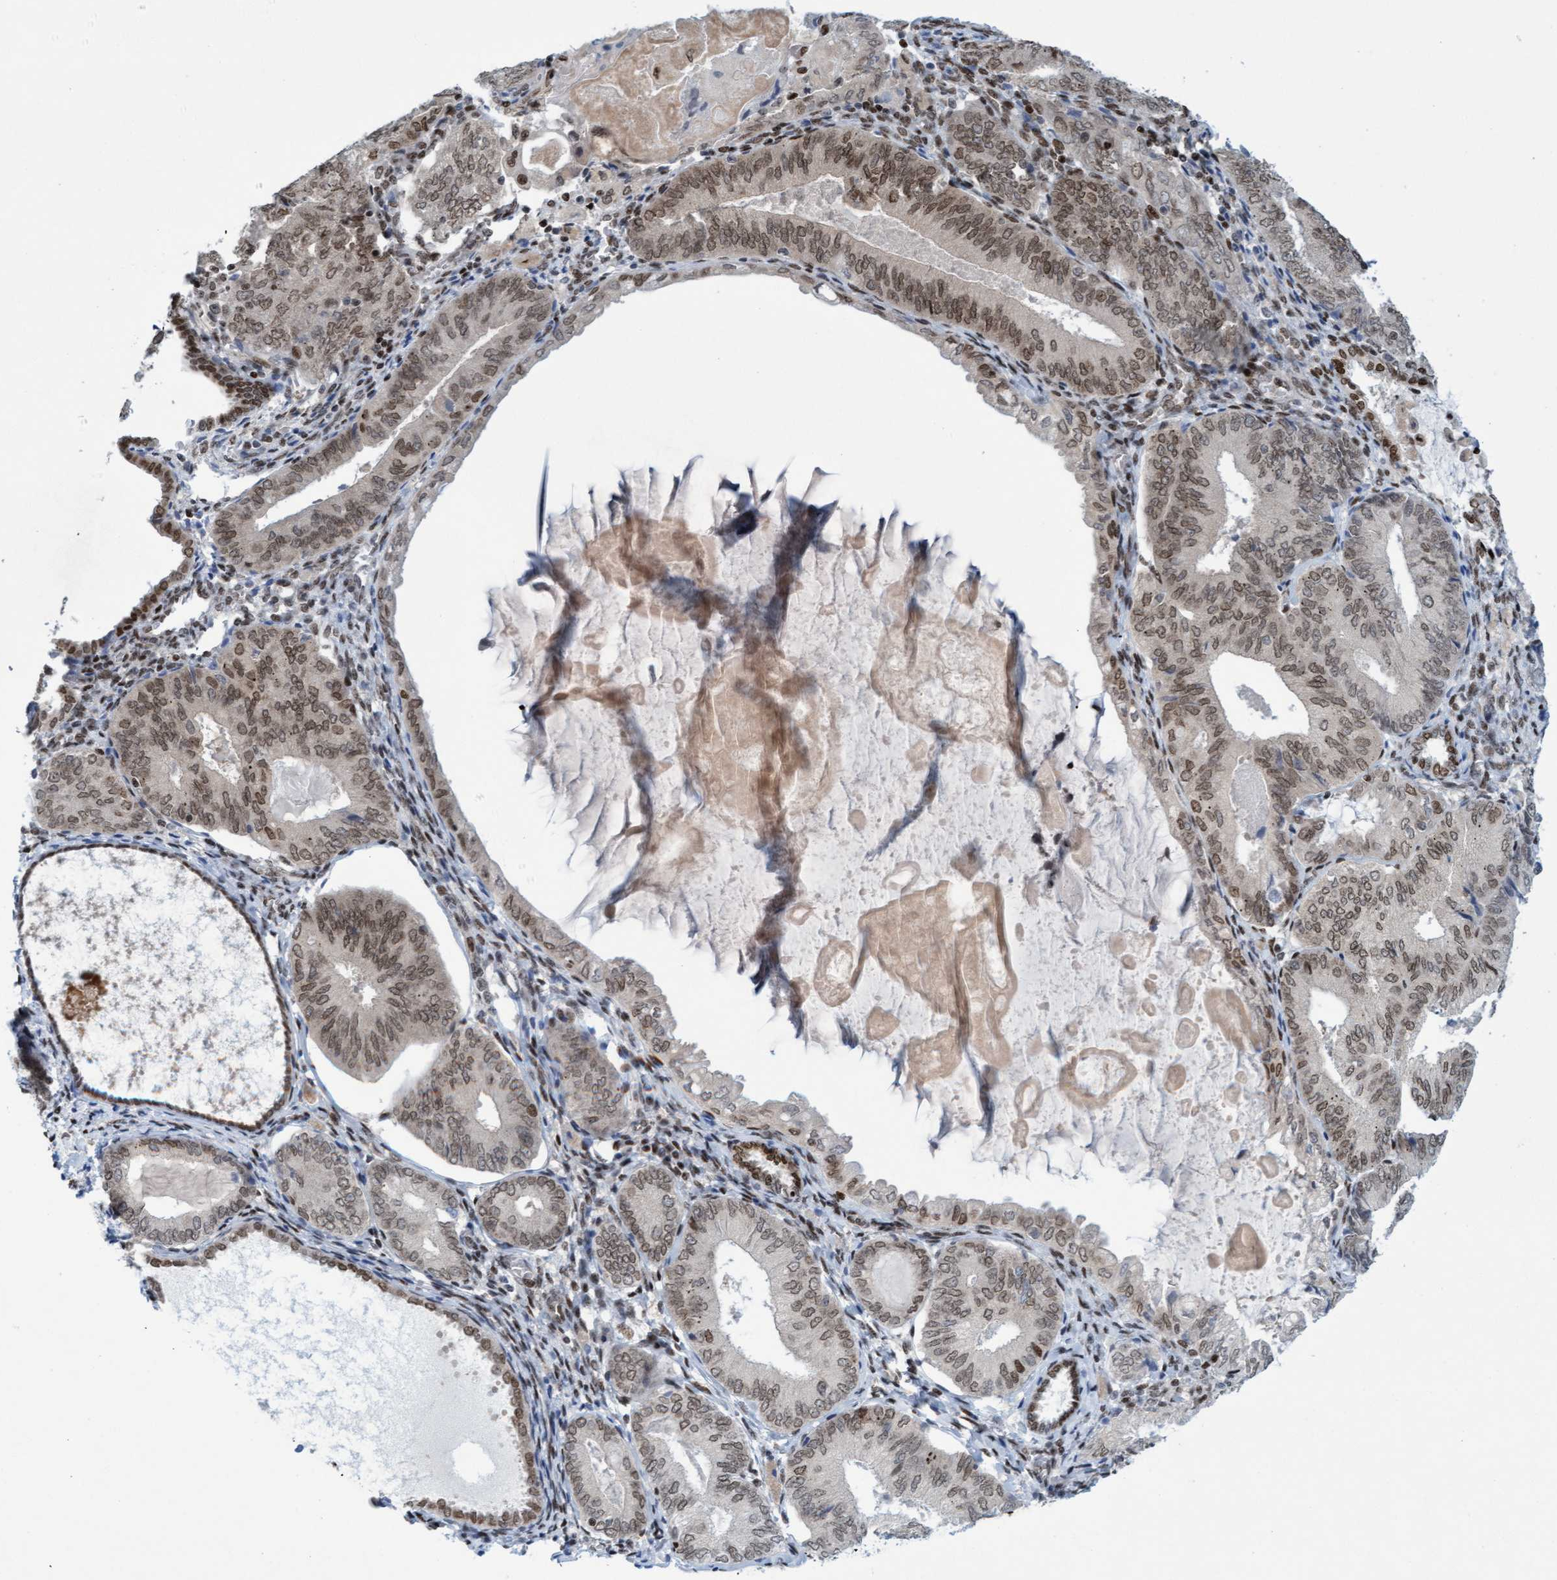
{"staining": {"intensity": "weak", "quantity": ">75%", "location": "nuclear"}, "tissue": "endometrial cancer", "cell_type": "Tumor cells", "image_type": "cancer", "snomed": [{"axis": "morphology", "description": "Adenocarcinoma, NOS"}, {"axis": "topography", "description": "Endometrium"}], "caption": "Protein staining demonstrates weak nuclear positivity in about >75% of tumor cells in endometrial adenocarcinoma.", "gene": "GLRX2", "patient": {"sex": "female", "age": 81}}